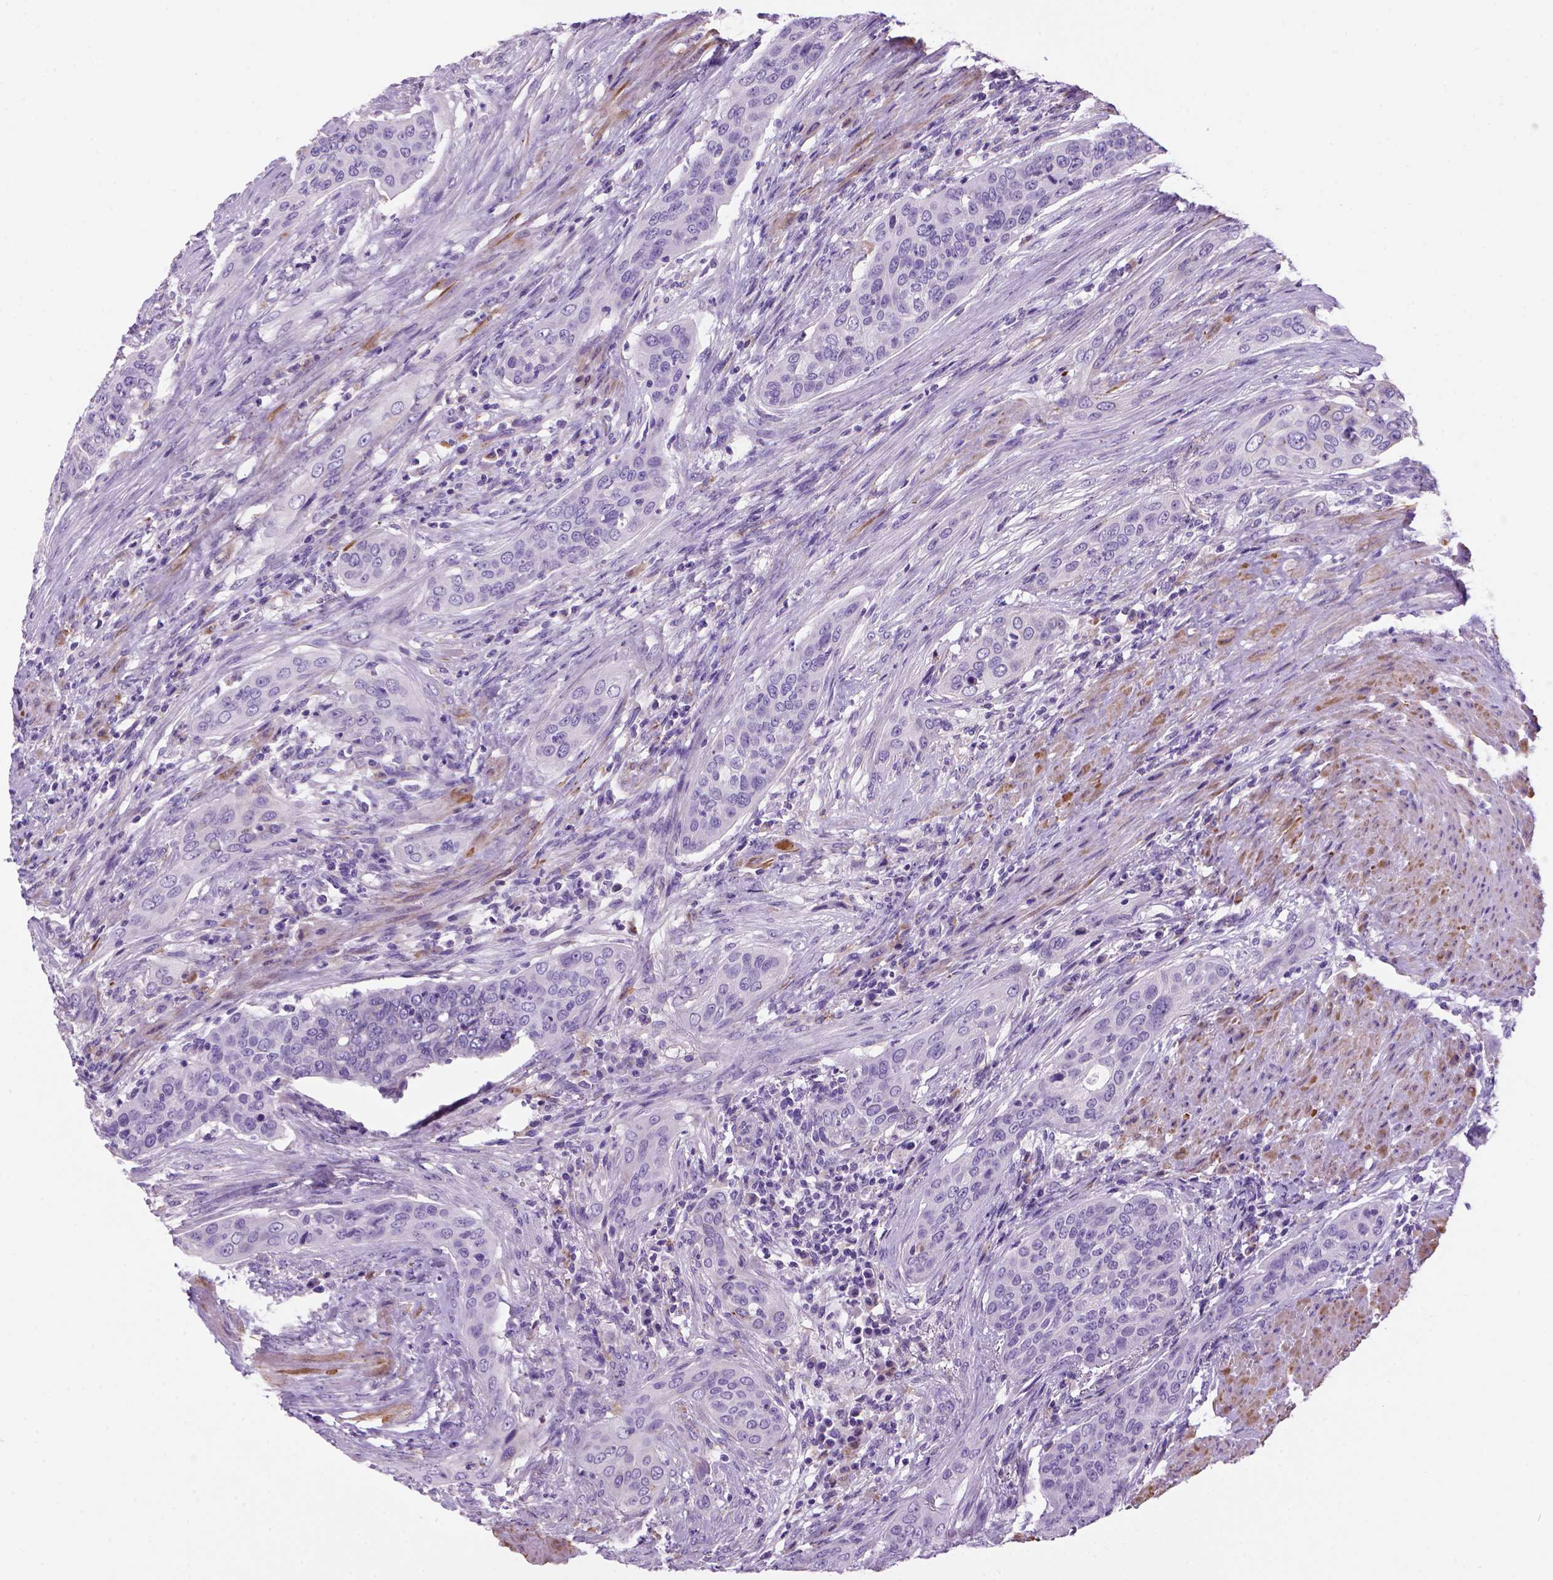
{"staining": {"intensity": "negative", "quantity": "none", "location": "none"}, "tissue": "urothelial cancer", "cell_type": "Tumor cells", "image_type": "cancer", "snomed": [{"axis": "morphology", "description": "Urothelial carcinoma, High grade"}, {"axis": "topography", "description": "Urinary bladder"}], "caption": "An immunohistochemistry (IHC) micrograph of urothelial carcinoma (high-grade) is shown. There is no staining in tumor cells of urothelial carcinoma (high-grade).", "gene": "ARHGEF33", "patient": {"sex": "male", "age": 82}}